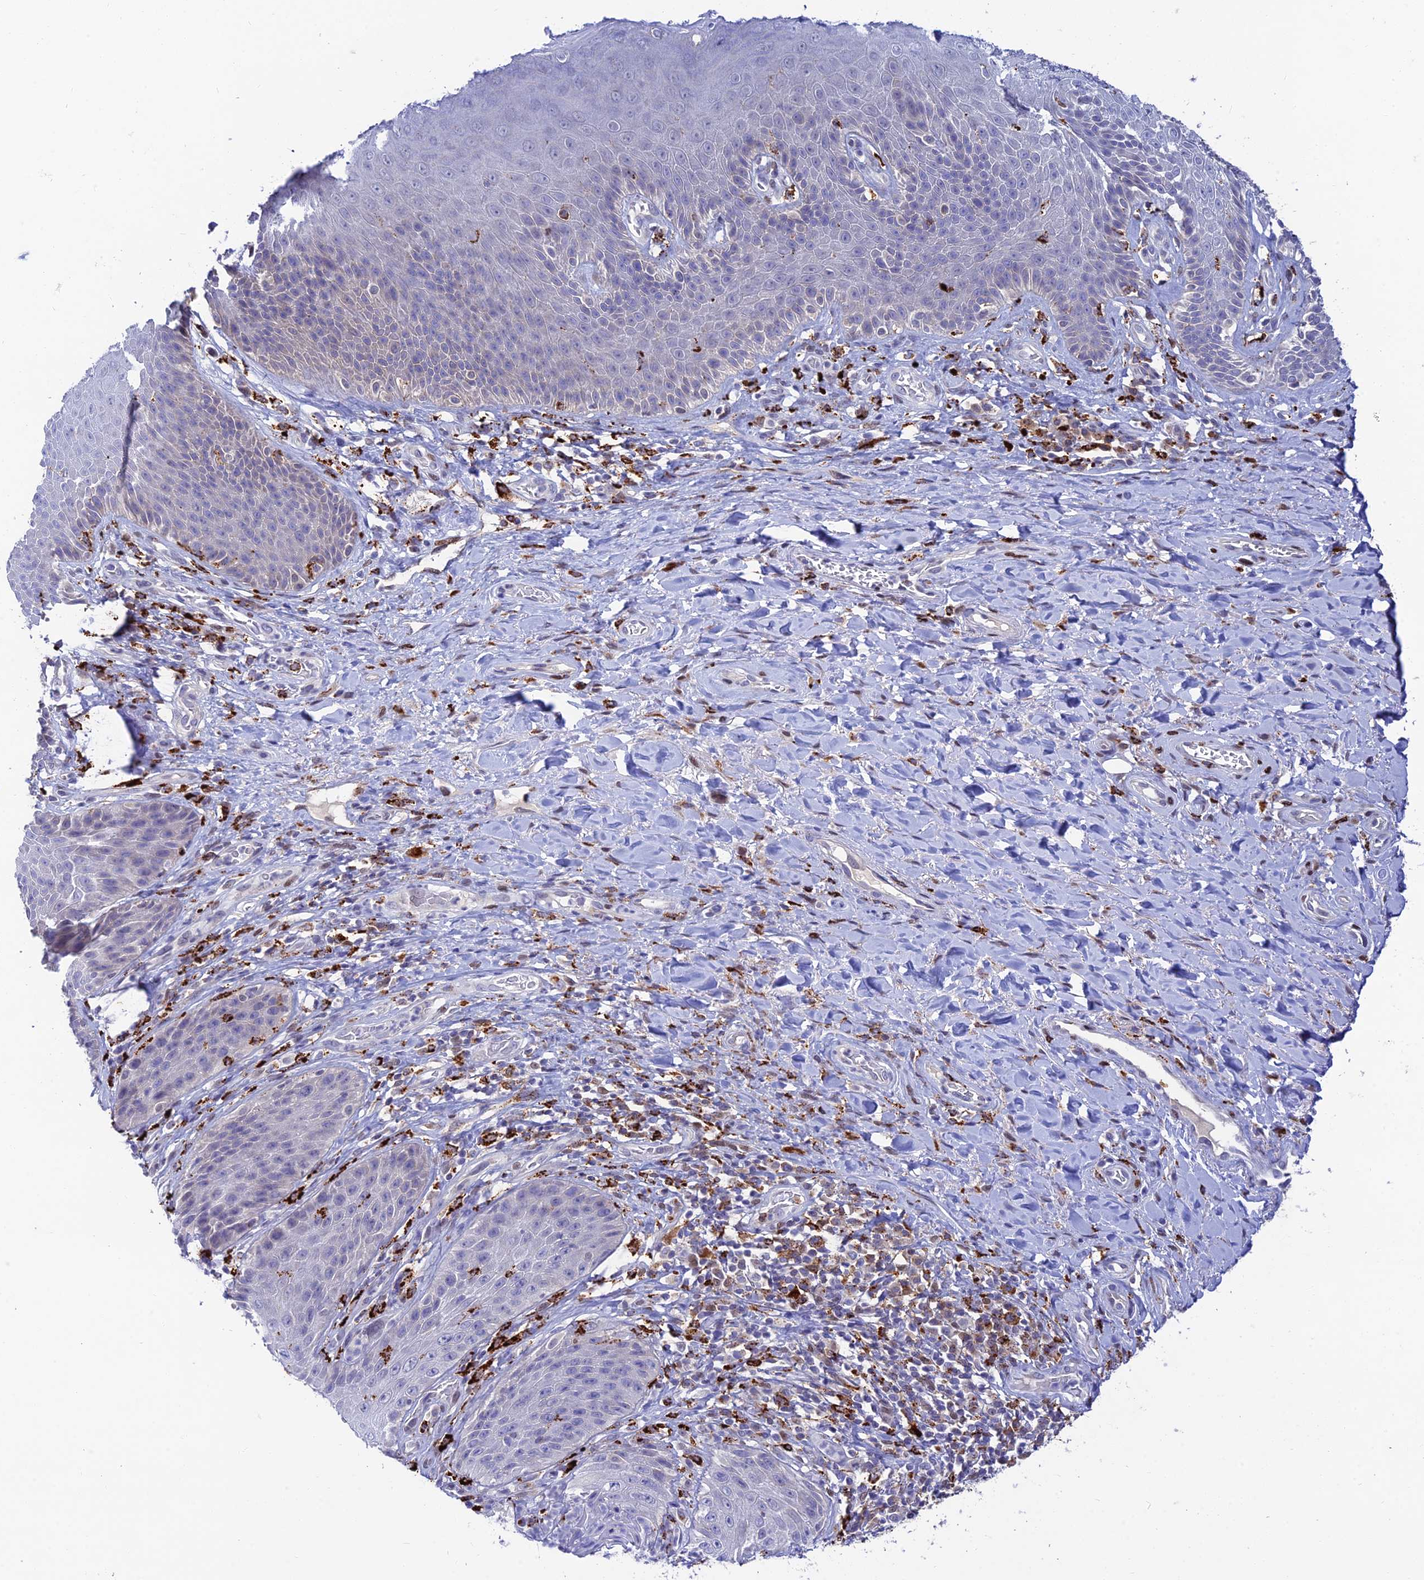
{"staining": {"intensity": "negative", "quantity": "none", "location": "none"}, "tissue": "skin", "cell_type": "Epidermal cells", "image_type": "normal", "snomed": [{"axis": "morphology", "description": "Normal tissue, NOS"}, {"axis": "topography", "description": "Anal"}], "caption": "The IHC micrograph has no significant expression in epidermal cells of skin.", "gene": "HIC1", "patient": {"sex": "female", "age": 89}}